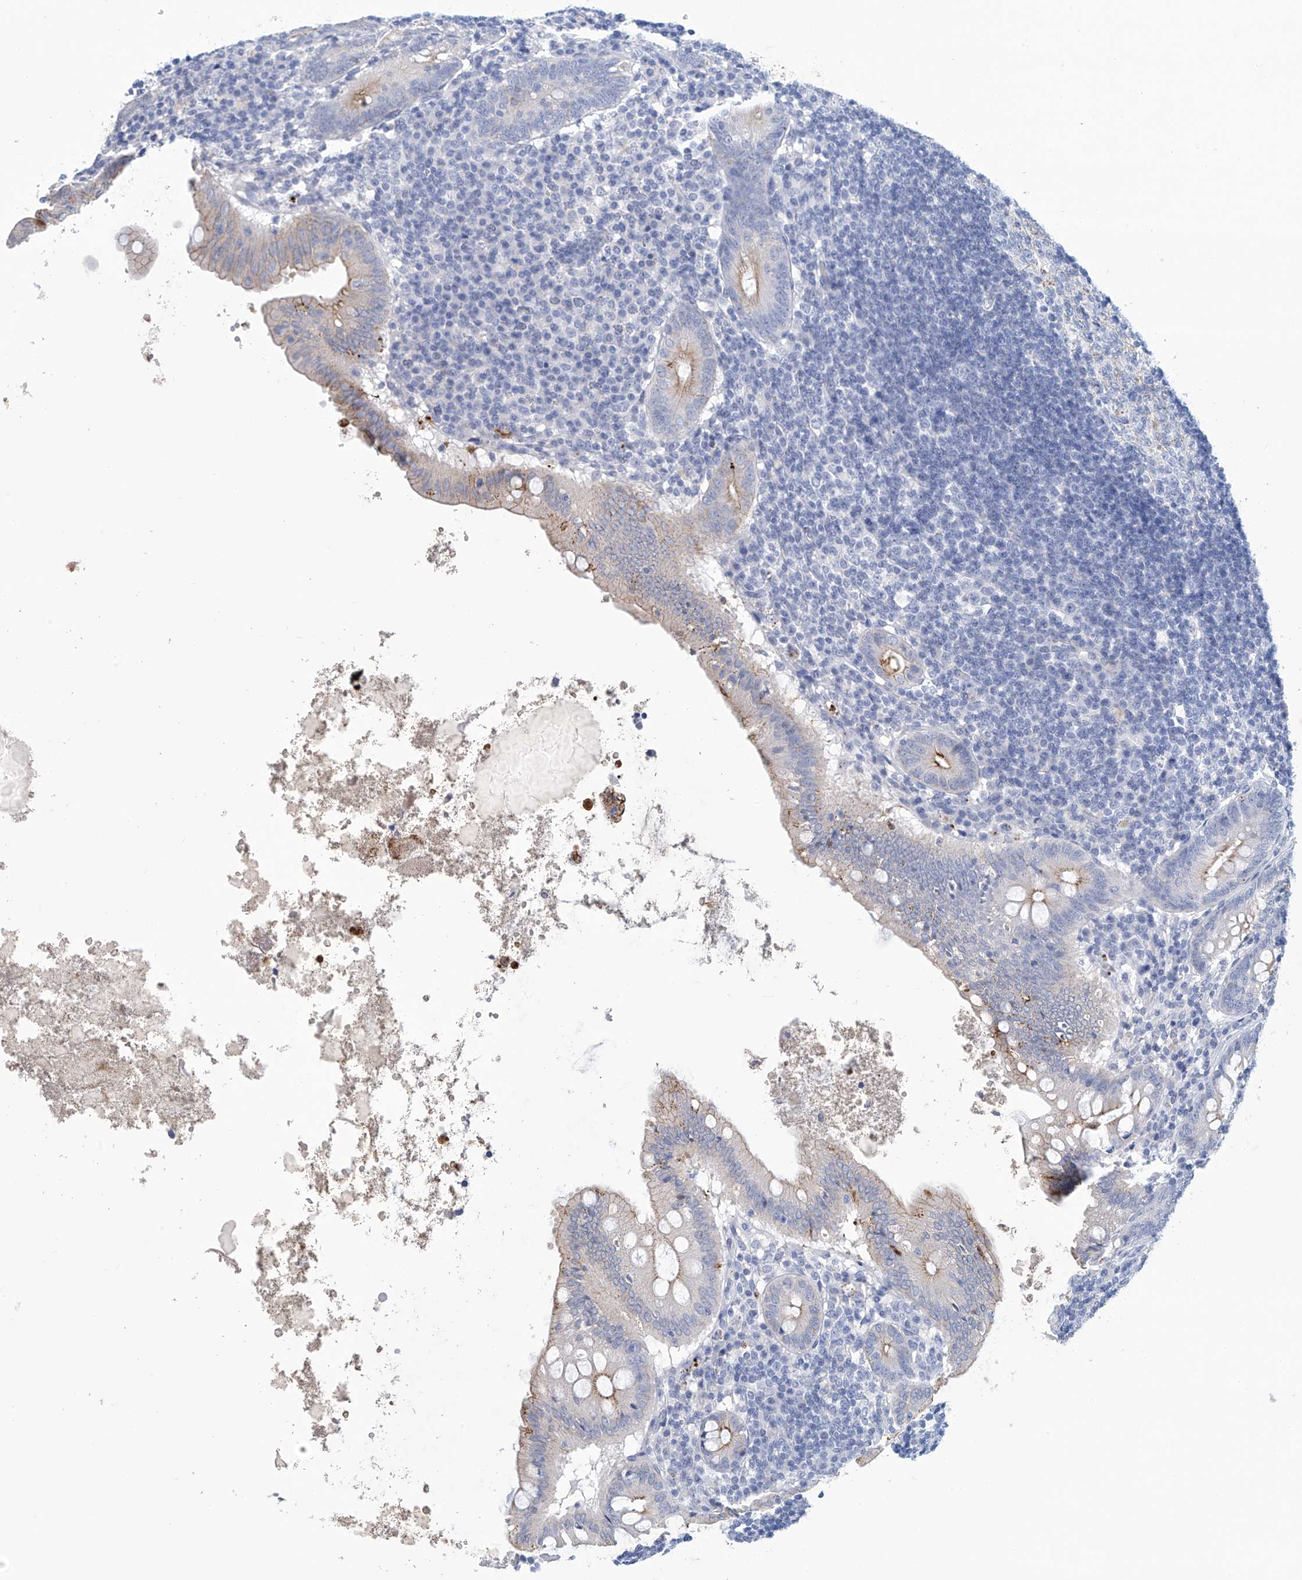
{"staining": {"intensity": "weak", "quantity": "<25%", "location": "cytoplasmic/membranous"}, "tissue": "appendix", "cell_type": "Glandular cells", "image_type": "normal", "snomed": [{"axis": "morphology", "description": "Normal tissue, NOS"}, {"axis": "topography", "description": "Appendix"}], "caption": "The micrograph reveals no staining of glandular cells in benign appendix.", "gene": "DSP", "patient": {"sex": "female", "age": 54}}